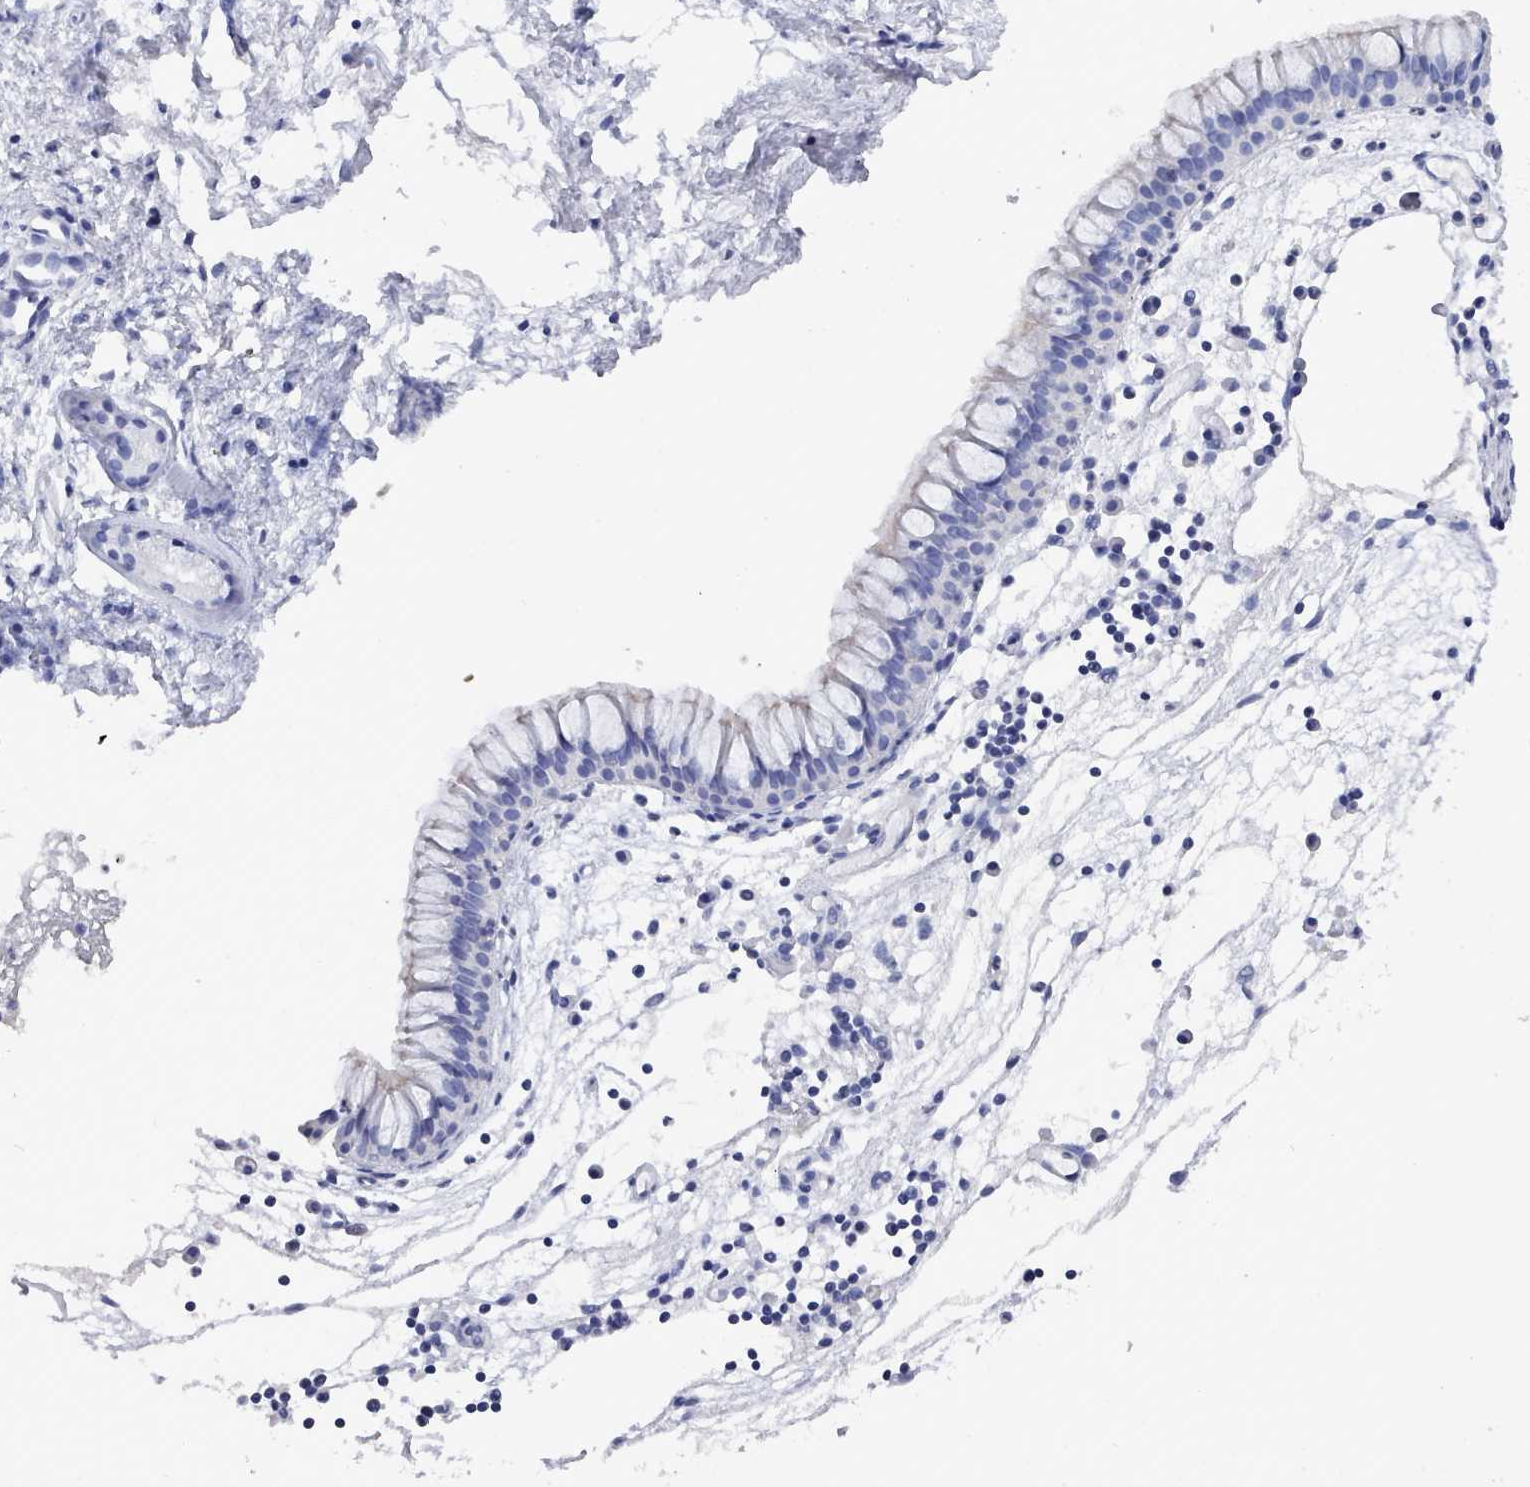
{"staining": {"intensity": "negative", "quantity": "none", "location": "none"}, "tissue": "nasopharynx", "cell_type": "Respiratory epithelial cells", "image_type": "normal", "snomed": [{"axis": "morphology", "description": "Normal tissue, NOS"}, {"axis": "topography", "description": "Nasopharynx"}], "caption": "This is an IHC histopathology image of unremarkable human nasopharynx. There is no staining in respiratory epithelial cells.", "gene": "ENSG00000285188", "patient": {"sex": "male", "age": 82}}